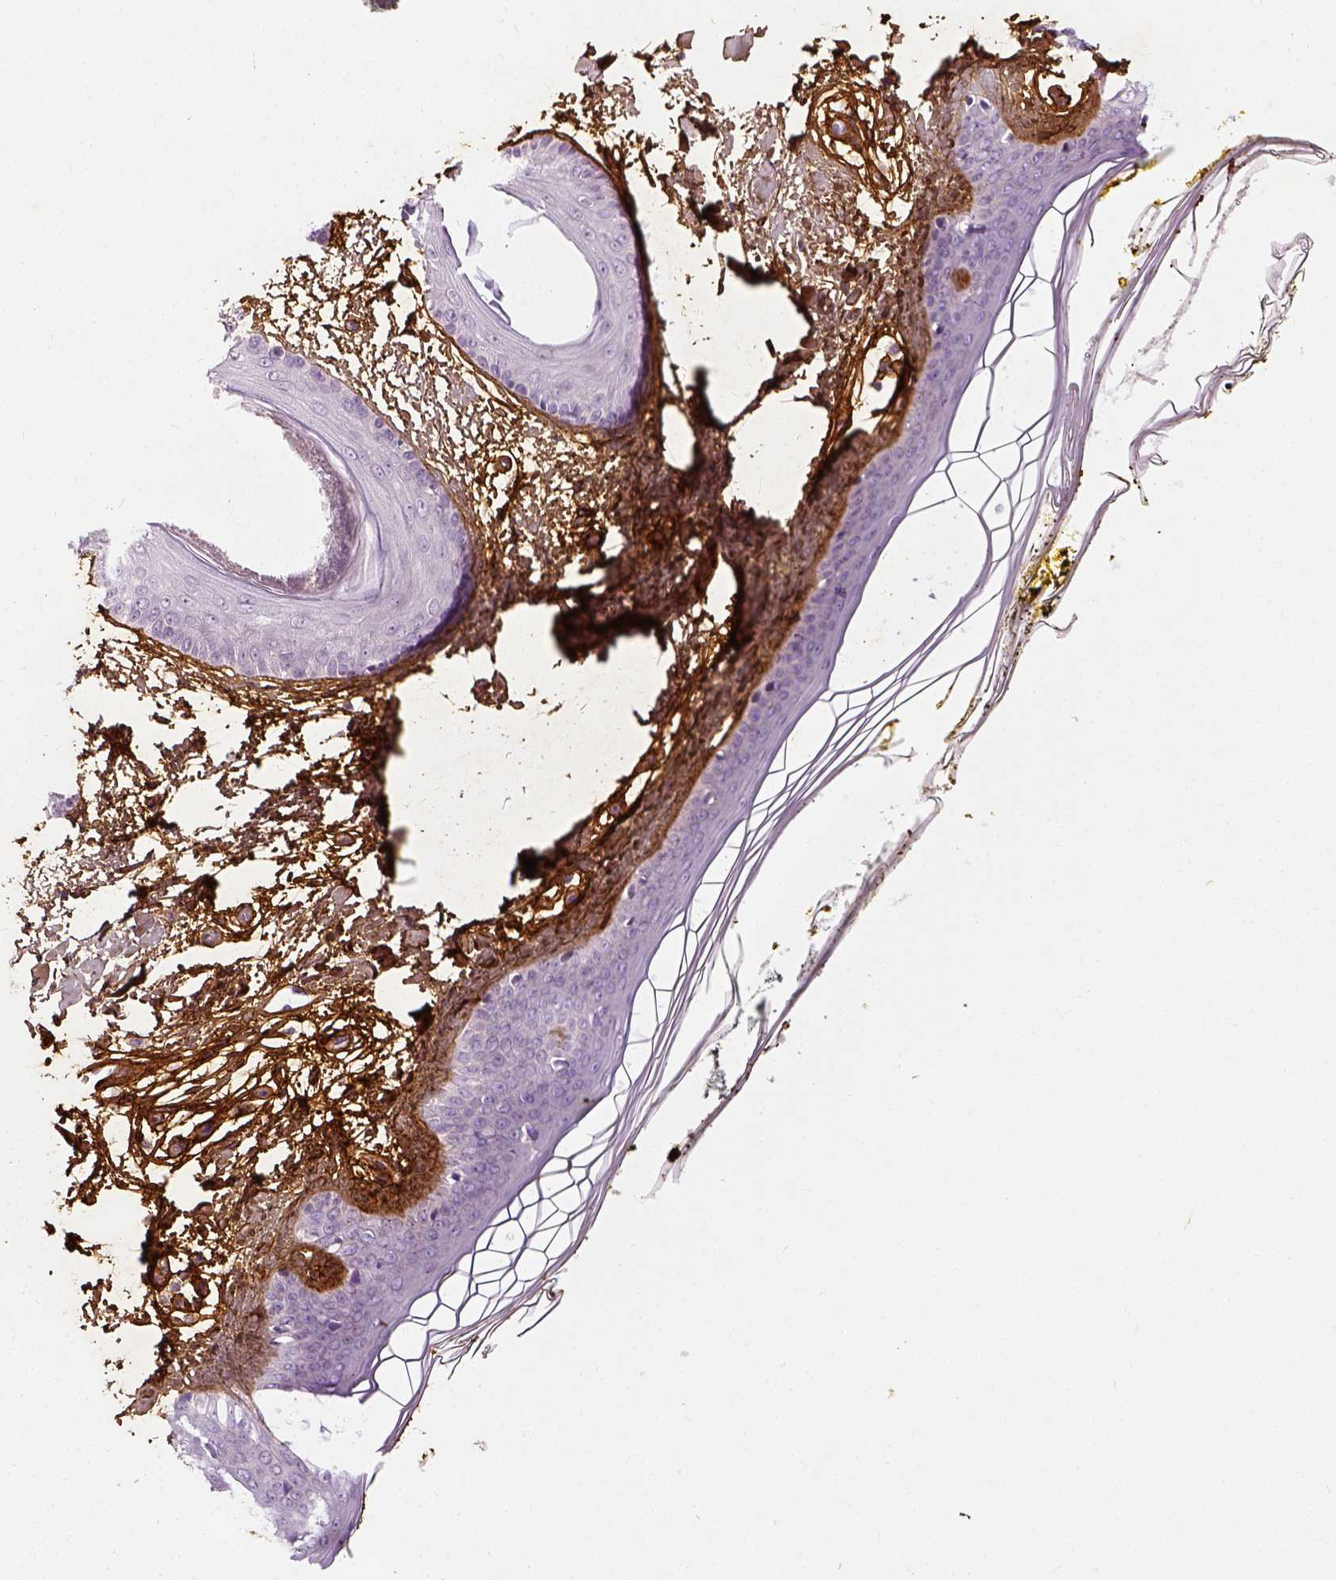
{"staining": {"intensity": "strong", "quantity": ">75%", "location": "cytoplasmic/membranous"}, "tissue": "skin", "cell_type": "Fibroblasts", "image_type": "normal", "snomed": [{"axis": "morphology", "description": "Normal tissue, NOS"}, {"axis": "topography", "description": "Skin"}], "caption": "IHC (DAB (3,3'-diaminobenzidine)) staining of normal skin reveals strong cytoplasmic/membranous protein positivity in approximately >75% of fibroblasts.", "gene": "COL6A2", "patient": {"sex": "female", "age": 34}}